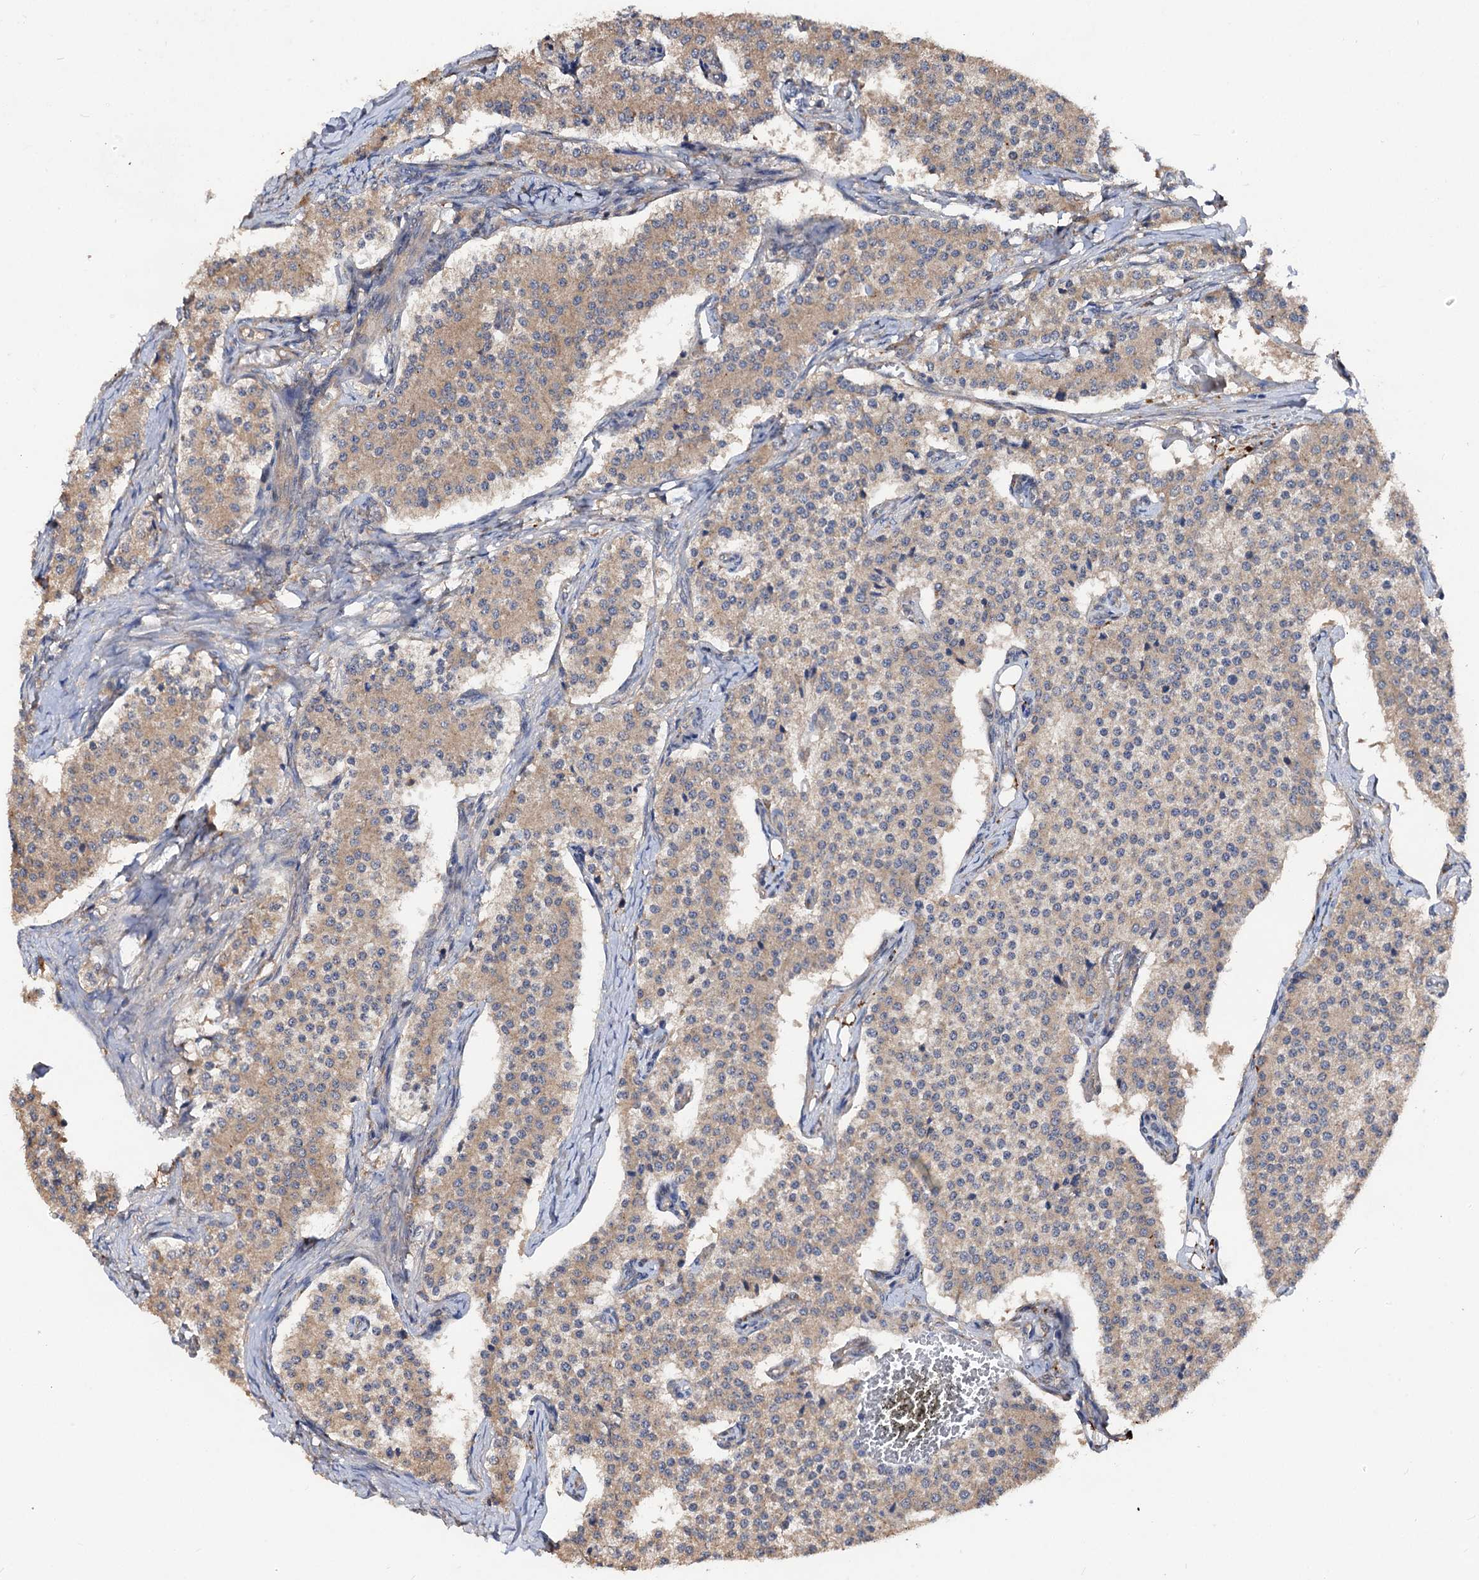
{"staining": {"intensity": "moderate", "quantity": ">75%", "location": "cytoplasmic/membranous"}, "tissue": "carcinoid", "cell_type": "Tumor cells", "image_type": "cancer", "snomed": [{"axis": "morphology", "description": "Carcinoid, malignant, NOS"}, {"axis": "topography", "description": "Colon"}], "caption": "Immunohistochemistry (IHC) image of malignant carcinoid stained for a protein (brown), which exhibits medium levels of moderate cytoplasmic/membranous positivity in about >75% of tumor cells.", "gene": "VPS29", "patient": {"sex": "female", "age": 52}}